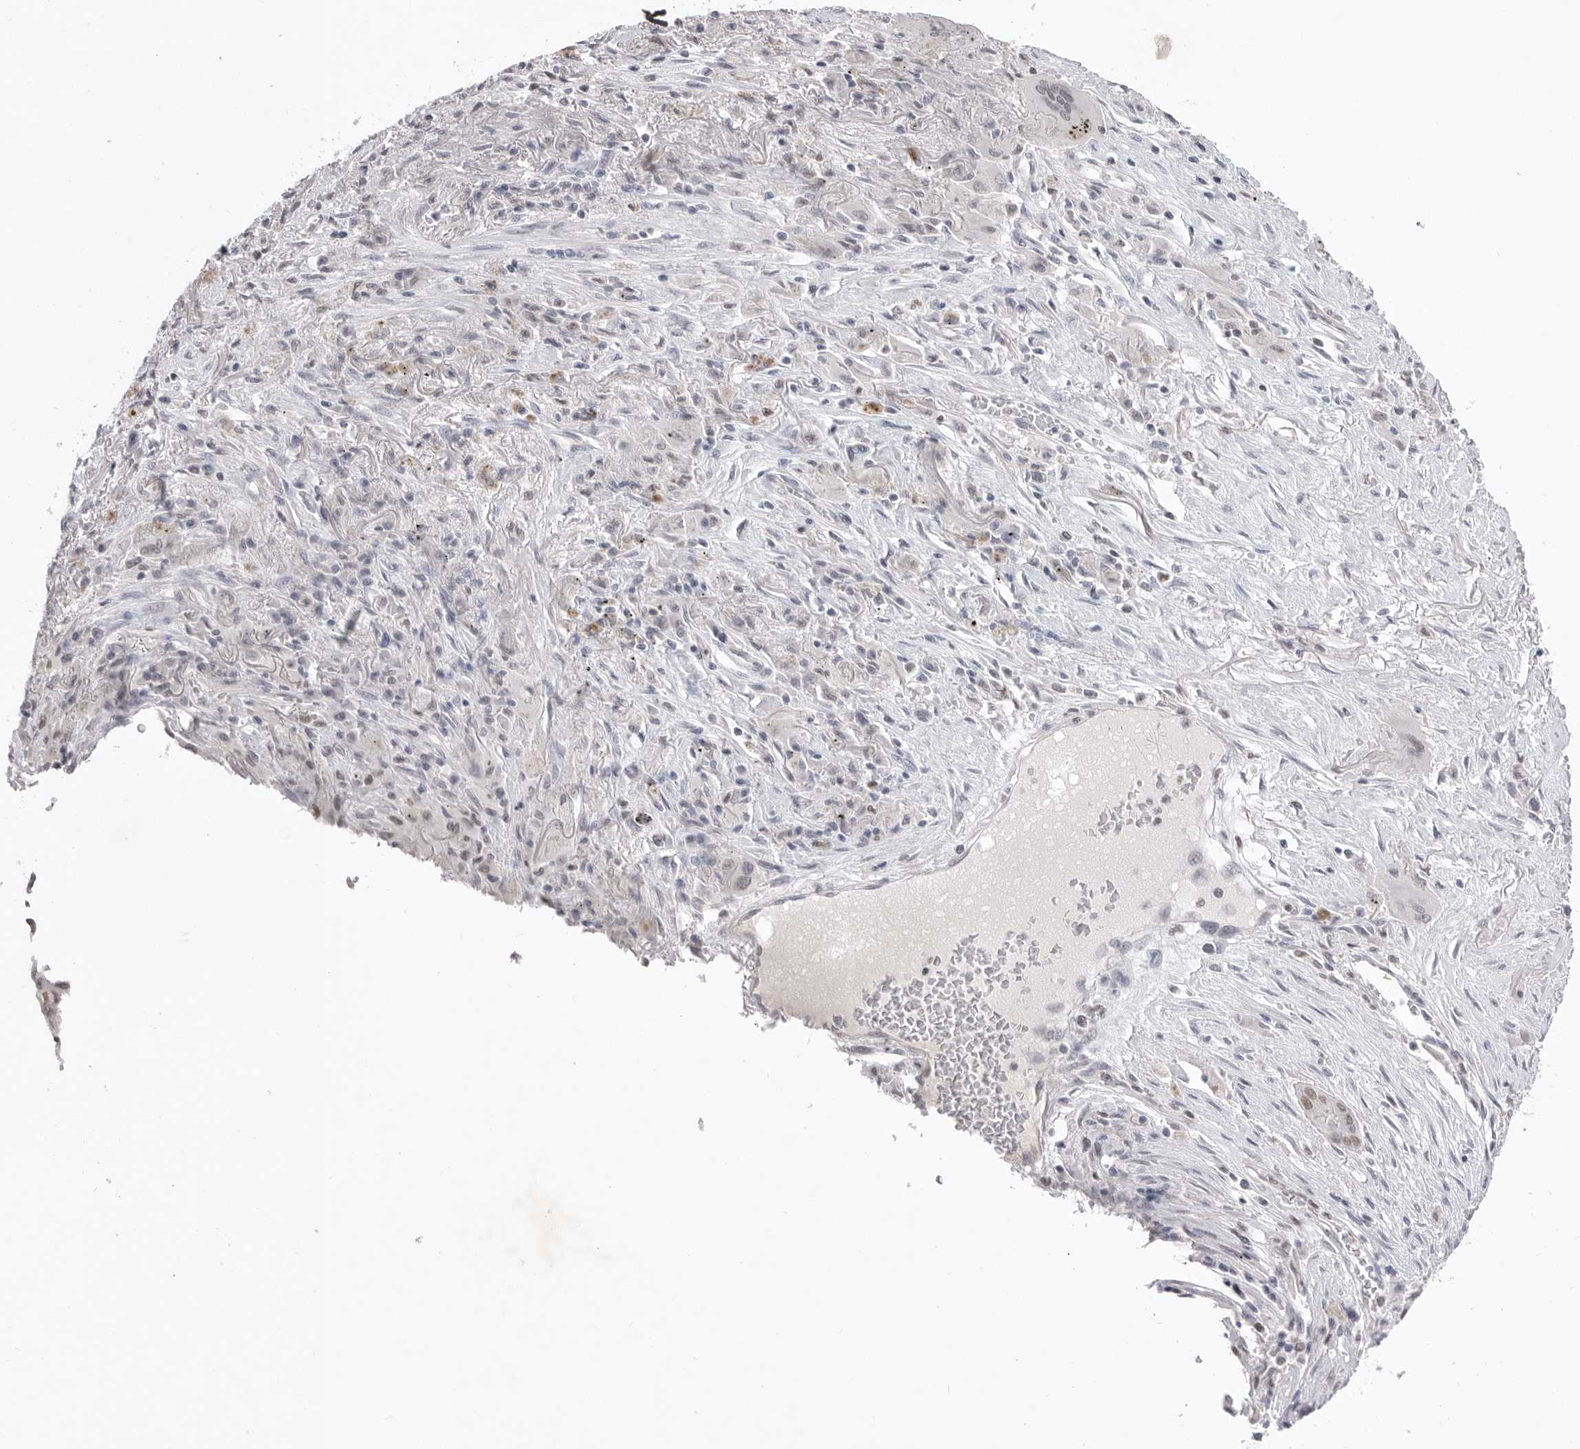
{"staining": {"intensity": "weak", "quantity": "<25%", "location": "nuclear"}, "tissue": "lung cancer", "cell_type": "Tumor cells", "image_type": "cancer", "snomed": [{"axis": "morphology", "description": "Squamous cell carcinoma, NOS"}, {"axis": "topography", "description": "Lung"}], "caption": "Image shows no significant protein expression in tumor cells of squamous cell carcinoma (lung).", "gene": "ZBTB7B", "patient": {"sex": "male", "age": 61}}